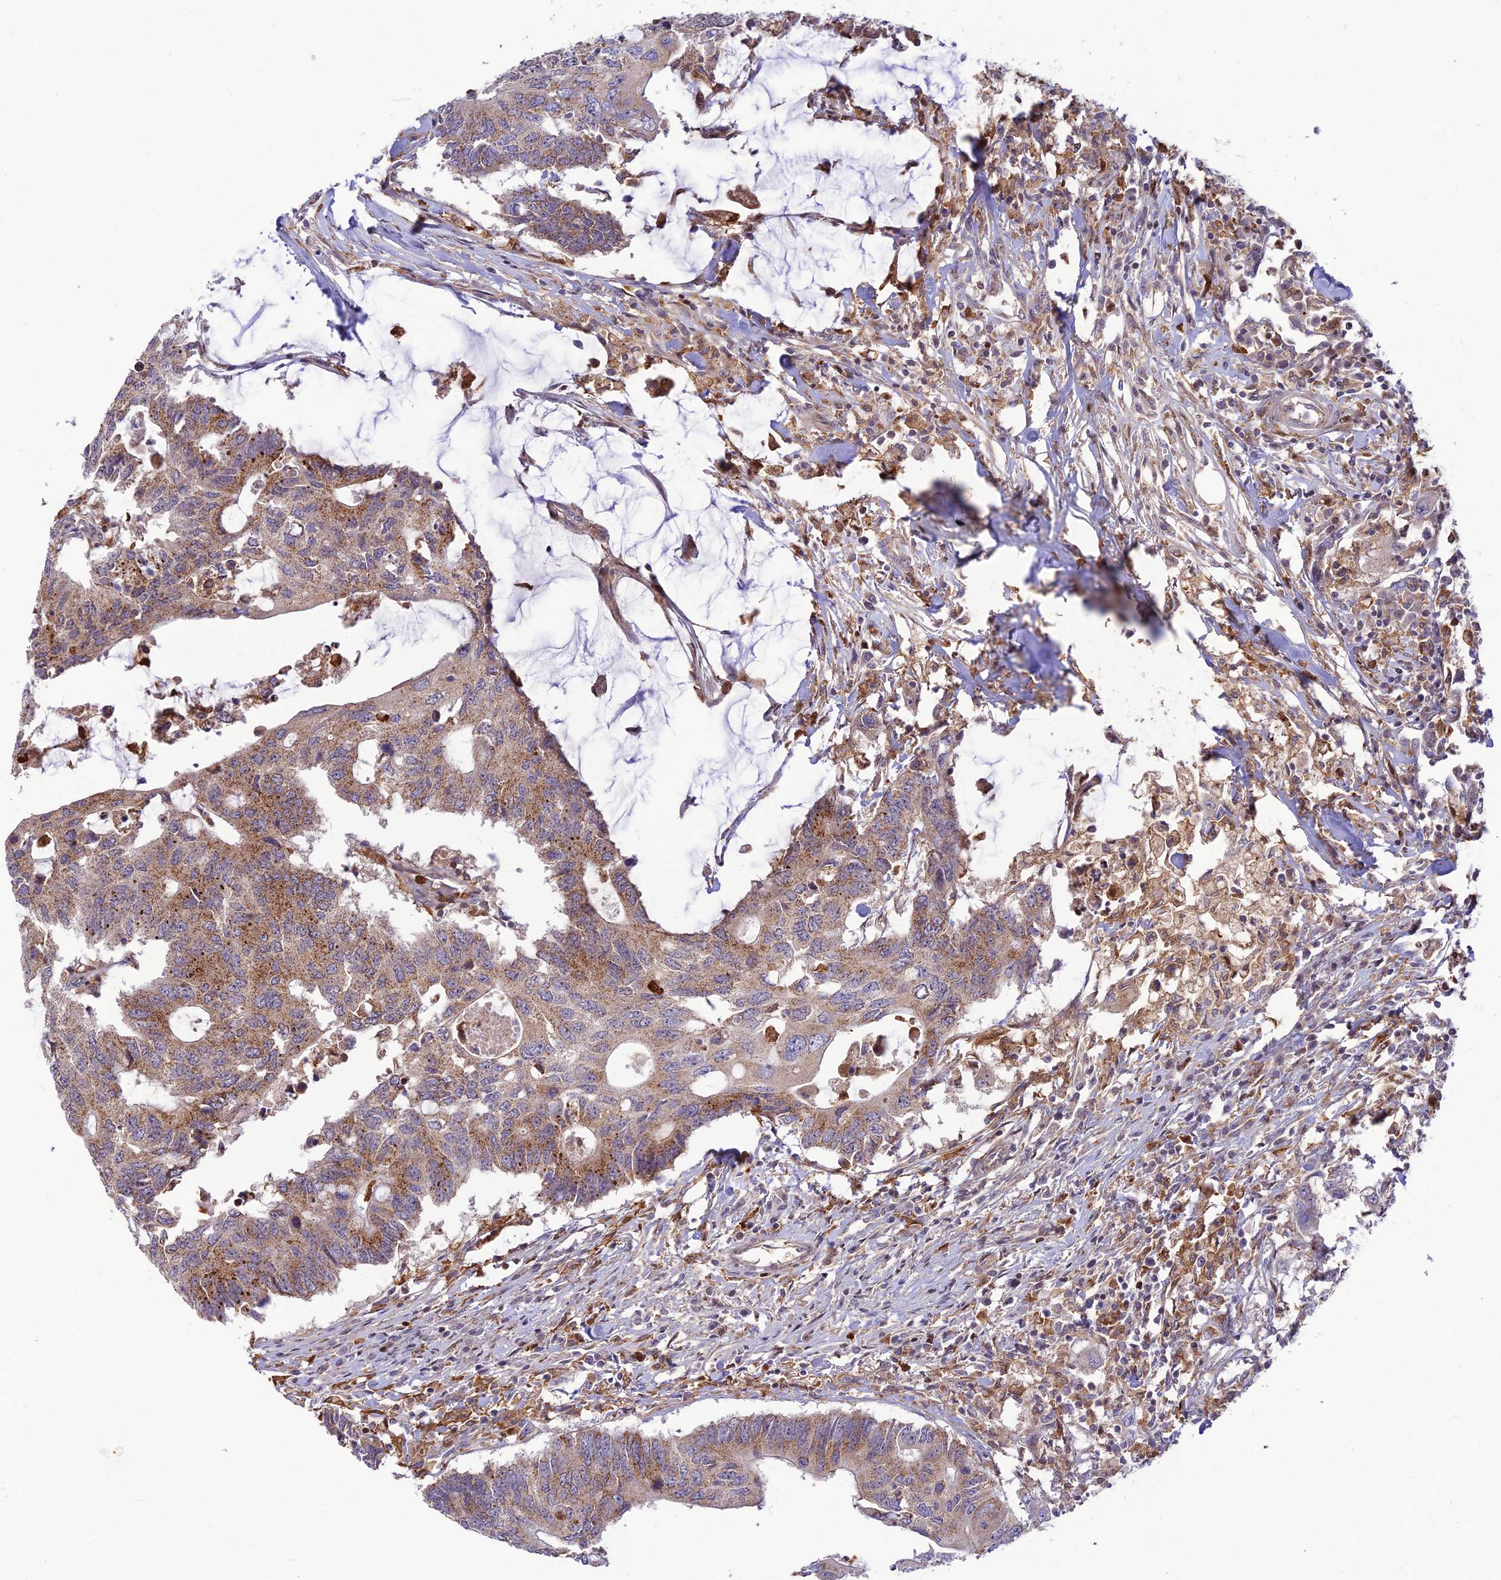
{"staining": {"intensity": "moderate", "quantity": ">75%", "location": "cytoplasmic/membranous"}, "tissue": "colorectal cancer", "cell_type": "Tumor cells", "image_type": "cancer", "snomed": [{"axis": "morphology", "description": "Adenocarcinoma, NOS"}, {"axis": "topography", "description": "Colon"}], "caption": "Protein staining exhibits moderate cytoplasmic/membranous staining in approximately >75% of tumor cells in colorectal cancer.", "gene": "FAM186B", "patient": {"sex": "male", "age": 71}}